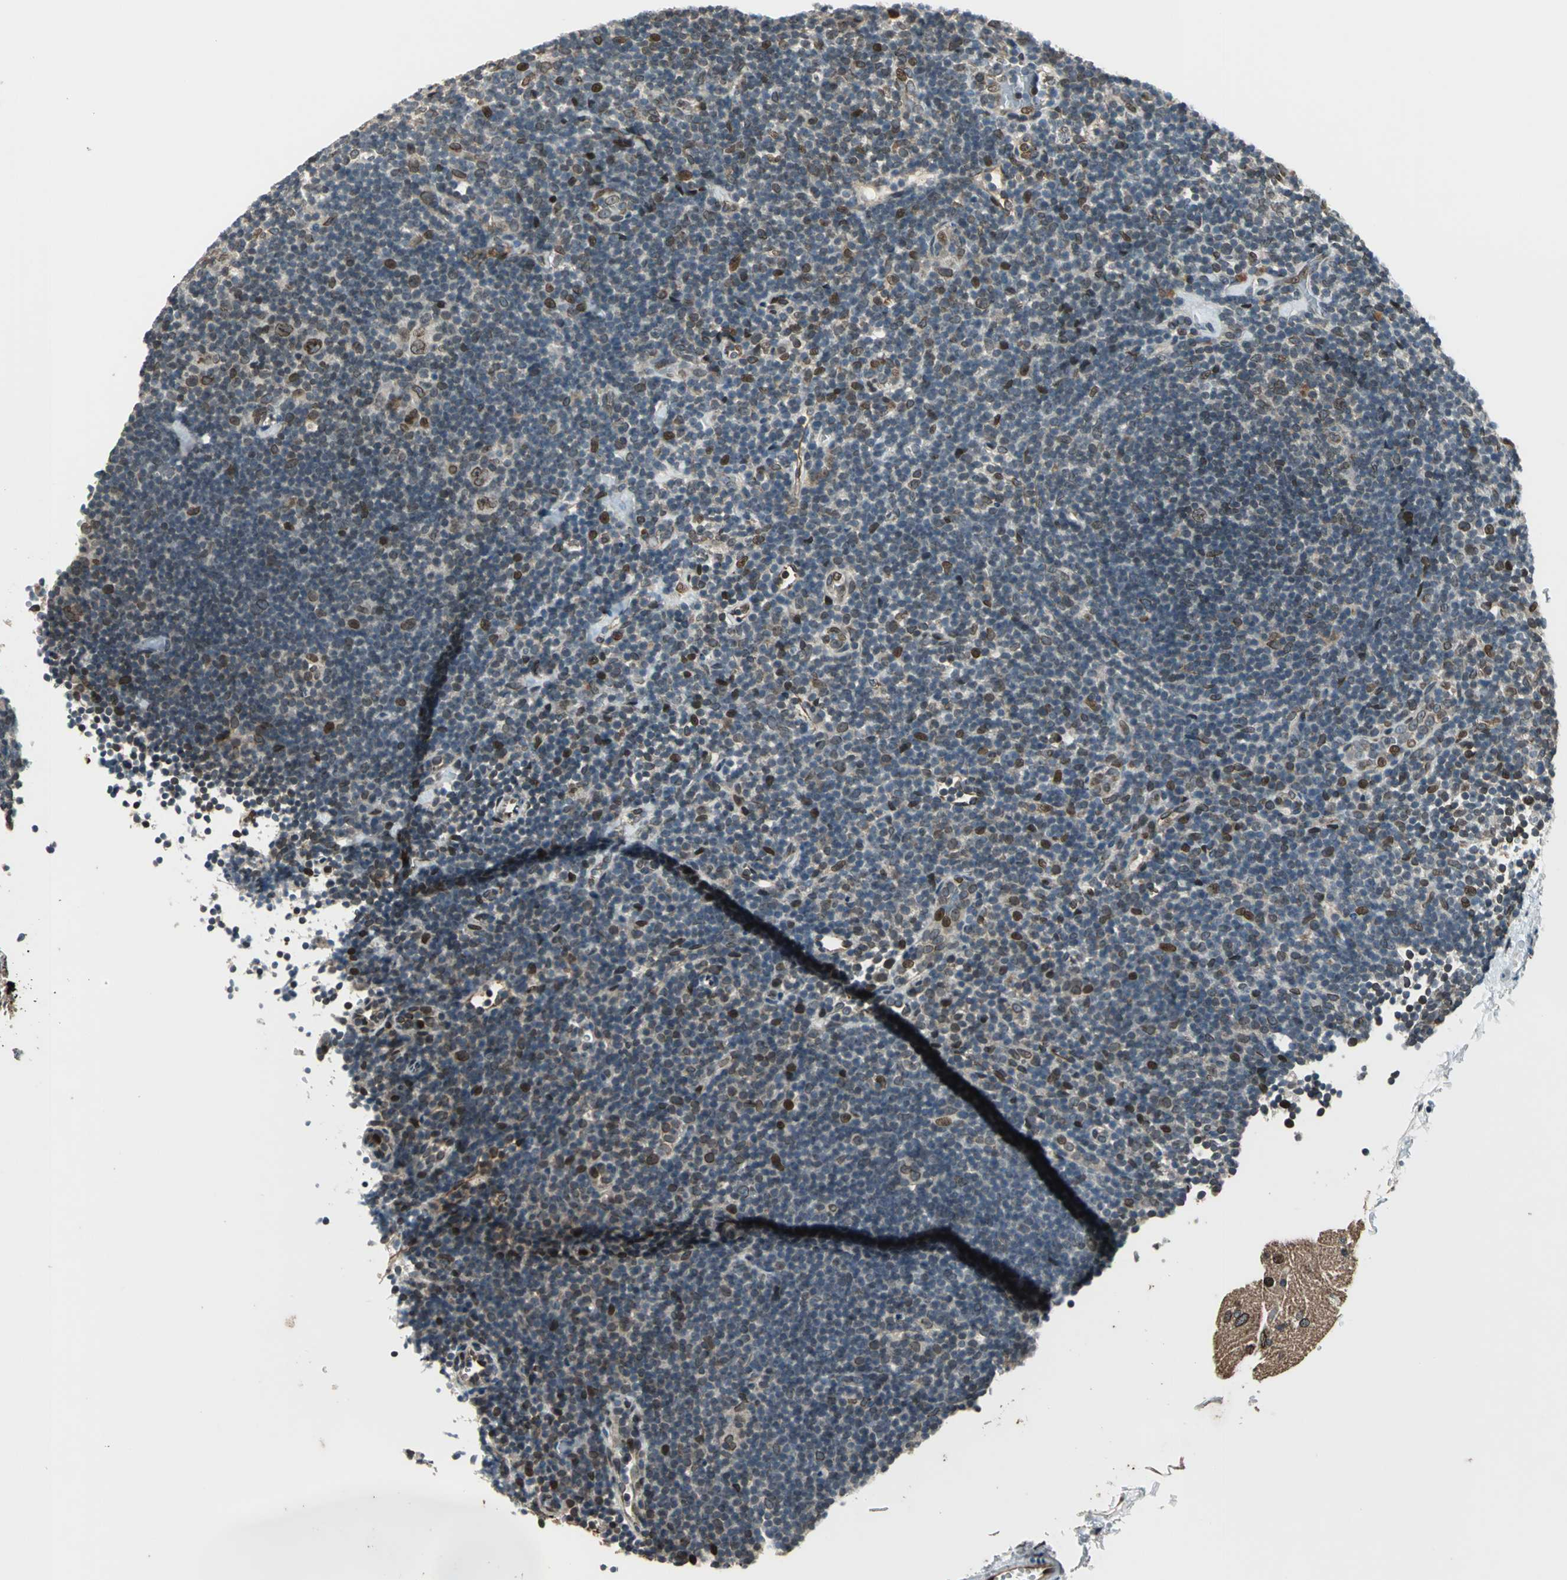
{"staining": {"intensity": "moderate", "quantity": ">75%", "location": "cytoplasmic/membranous,nuclear"}, "tissue": "lymphoma", "cell_type": "Tumor cells", "image_type": "cancer", "snomed": [{"axis": "morphology", "description": "Hodgkin's disease, NOS"}, {"axis": "topography", "description": "Lymph node"}], "caption": "Hodgkin's disease stained with a protein marker shows moderate staining in tumor cells.", "gene": "BRIP1", "patient": {"sex": "female", "age": 57}}